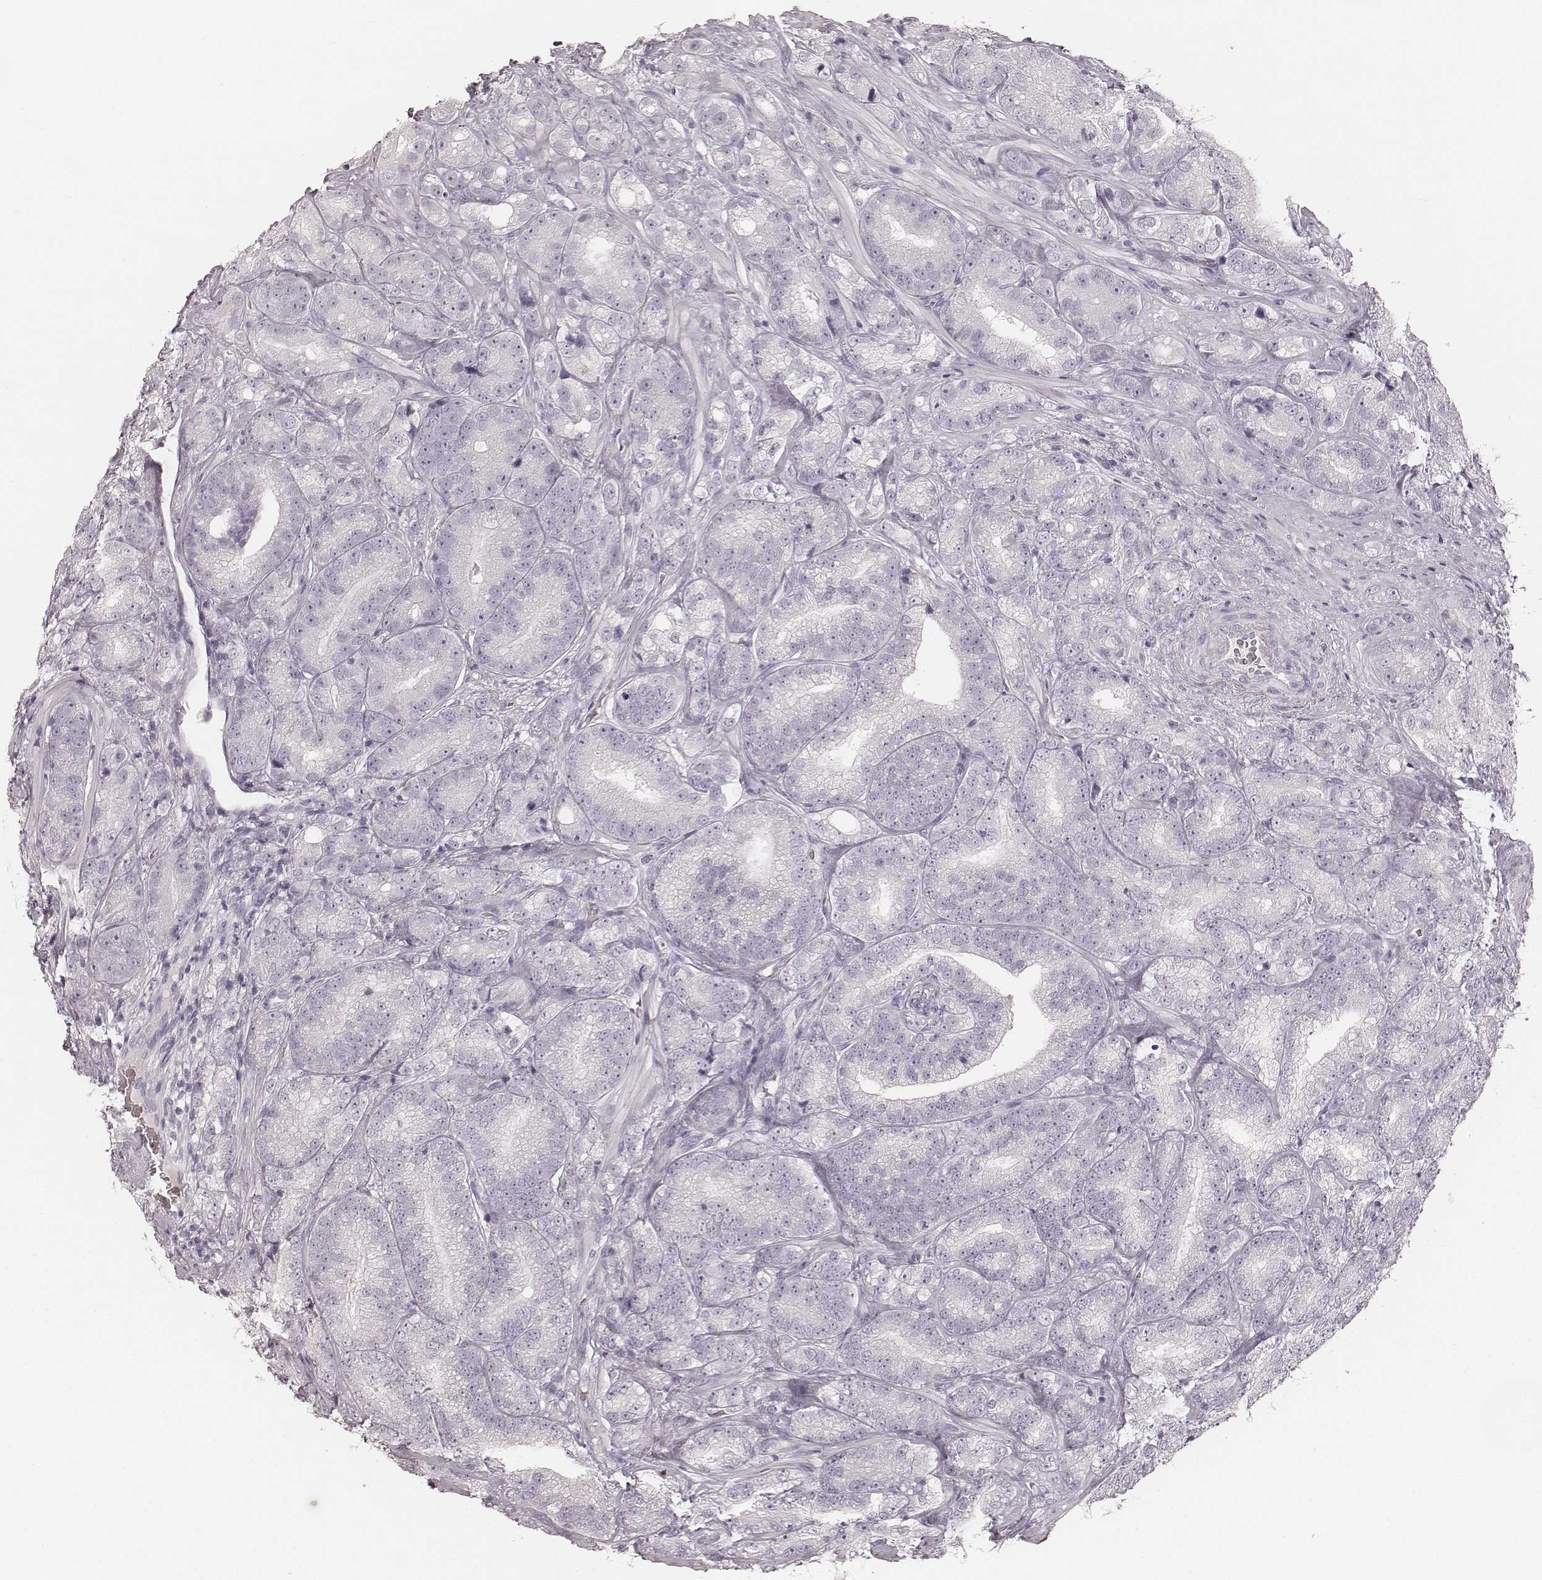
{"staining": {"intensity": "negative", "quantity": "none", "location": "none"}, "tissue": "prostate cancer", "cell_type": "Tumor cells", "image_type": "cancer", "snomed": [{"axis": "morphology", "description": "Adenocarcinoma, NOS"}, {"axis": "topography", "description": "Prostate"}], "caption": "Tumor cells show no significant expression in prostate cancer (adenocarcinoma).", "gene": "KRT26", "patient": {"sex": "male", "age": 63}}